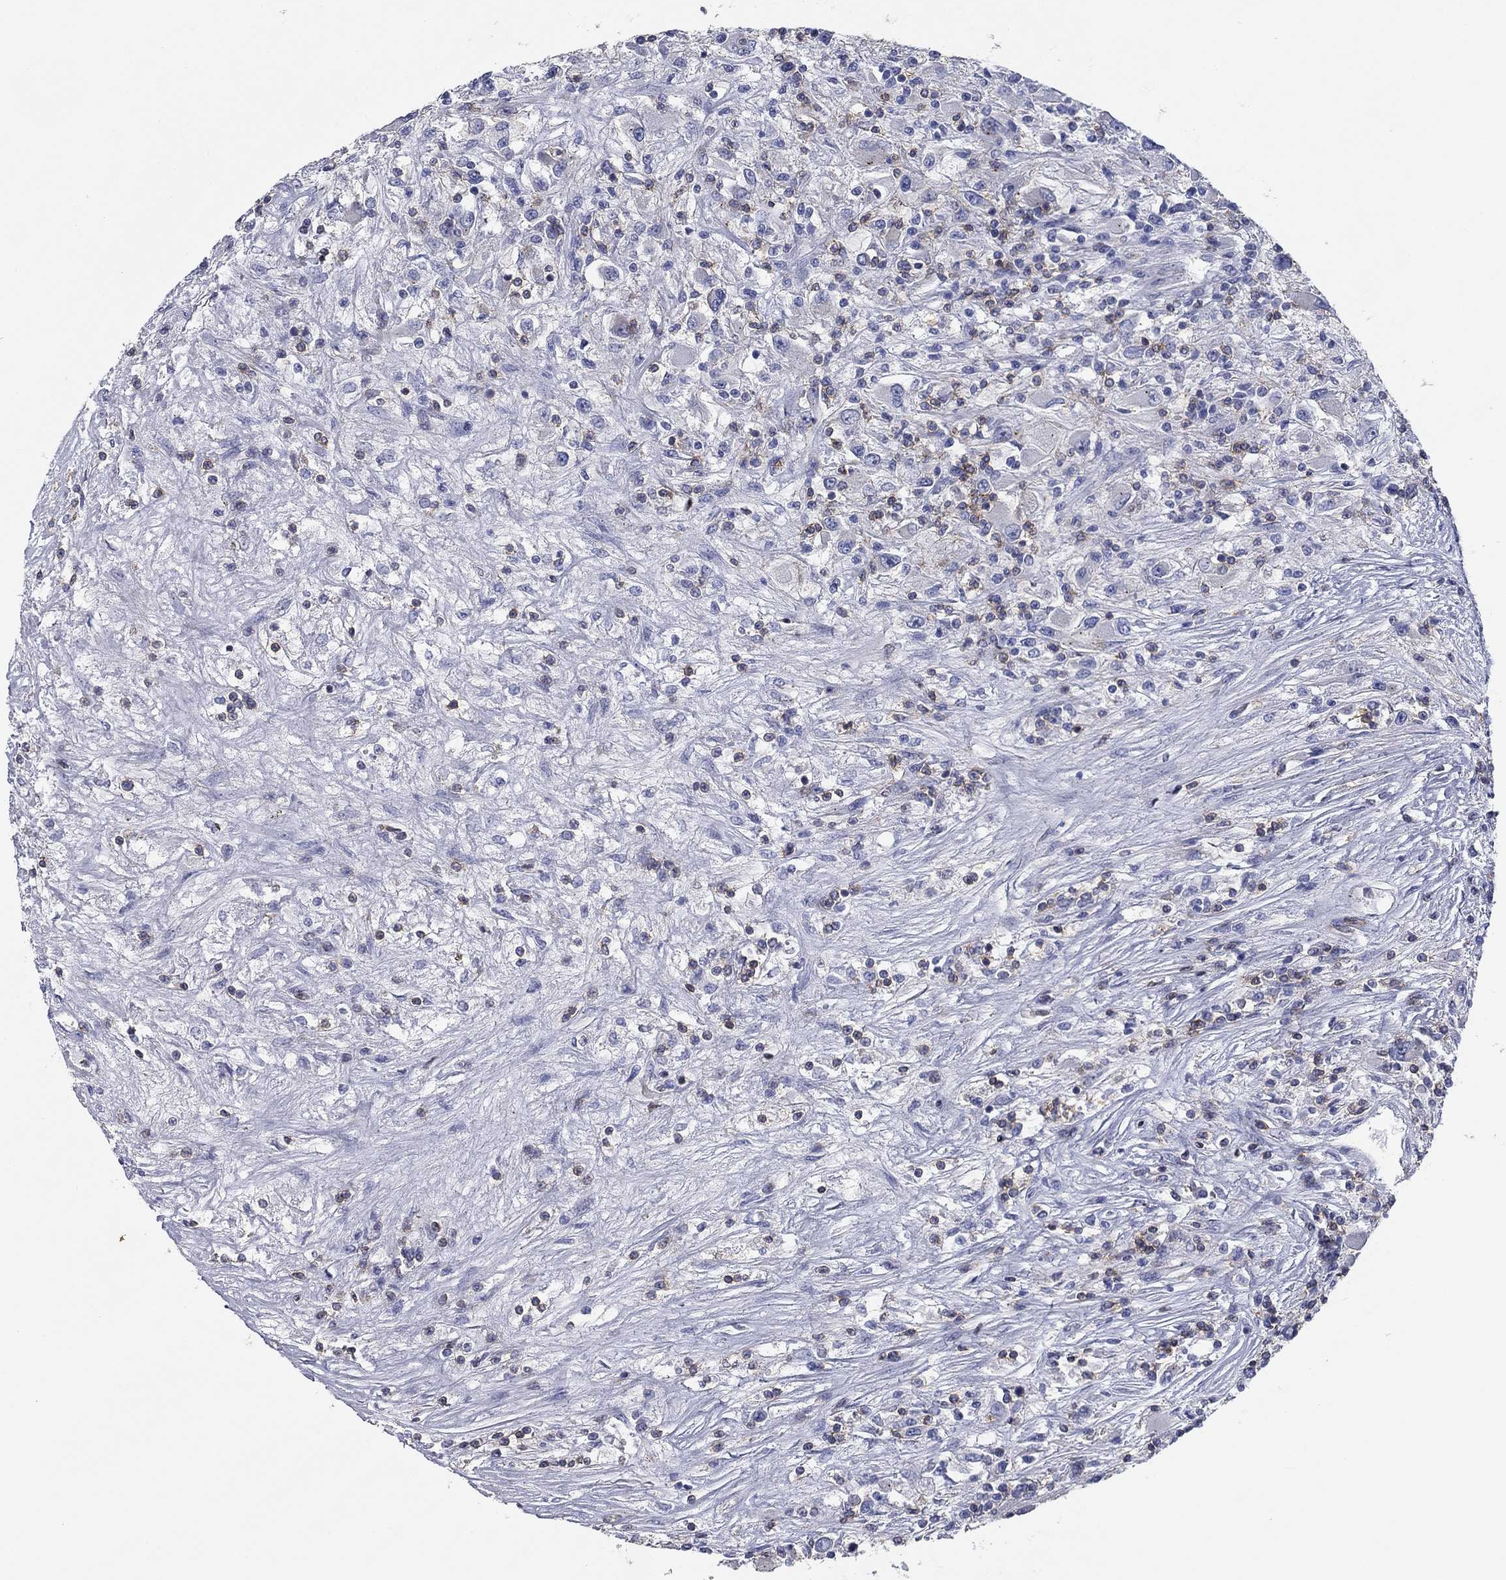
{"staining": {"intensity": "negative", "quantity": "none", "location": "none"}, "tissue": "renal cancer", "cell_type": "Tumor cells", "image_type": "cancer", "snomed": [{"axis": "morphology", "description": "Adenocarcinoma, NOS"}, {"axis": "topography", "description": "Kidney"}], "caption": "DAB immunohistochemical staining of renal adenocarcinoma reveals no significant staining in tumor cells.", "gene": "SIT1", "patient": {"sex": "female", "age": 67}}